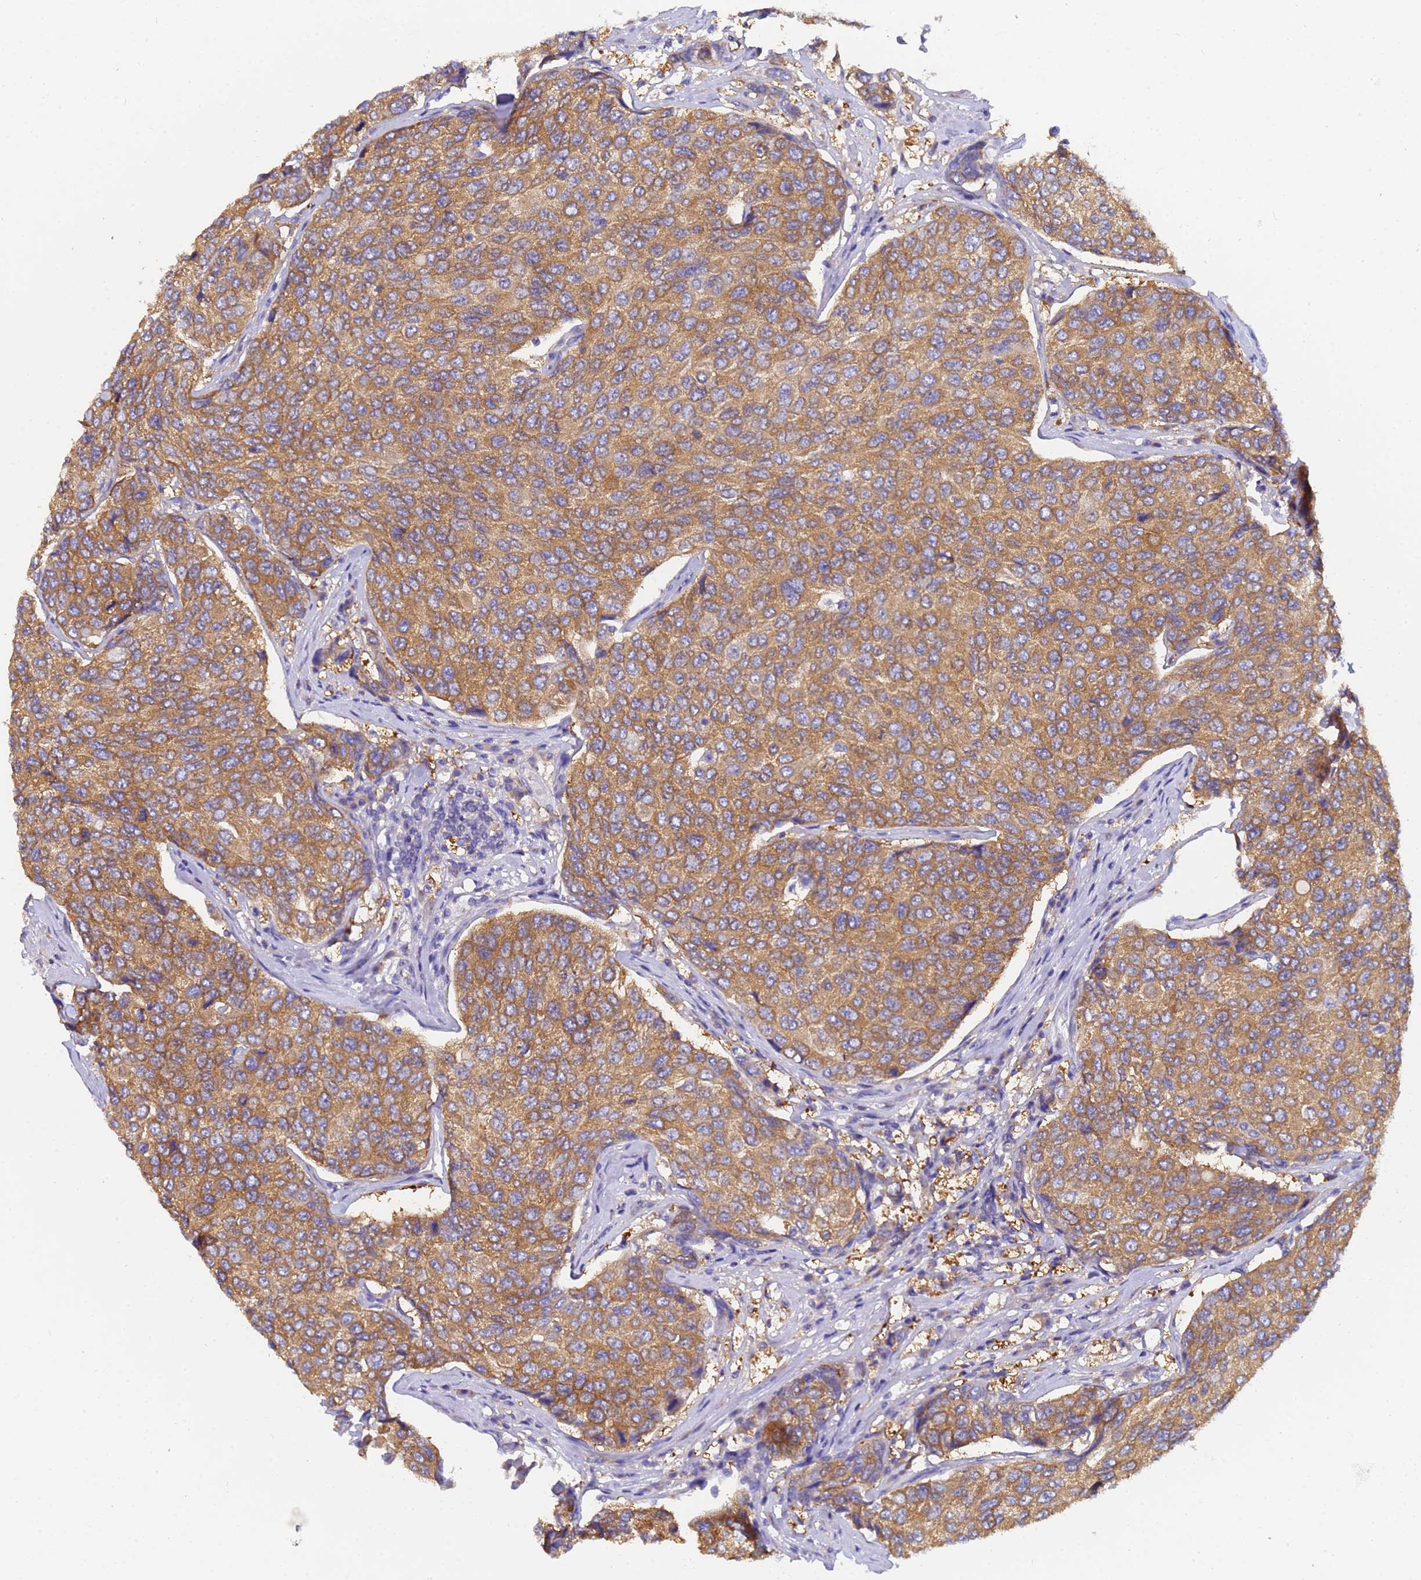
{"staining": {"intensity": "moderate", "quantity": ">75%", "location": "cytoplasmic/membranous"}, "tissue": "breast cancer", "cell_type": "Tumor cells", "image_type": "cancer", "snomed": [{"axis": "morphology", "description": "Duct carcinoma"}, {"axis": "topography", "description": "Breast"}], "caption": "IHC histopathology image of neoplastic tissue: breast invasive ductal carcinoma stained using IHC reveals medium levels of moderate protein expression localized specifically in the cytoplasmic/membranous of tumor cells, appearing as a cytoplasmic/membranous brown color.", "gene": "UBE2O", "patient": {"sex": "female", "age": 55}}